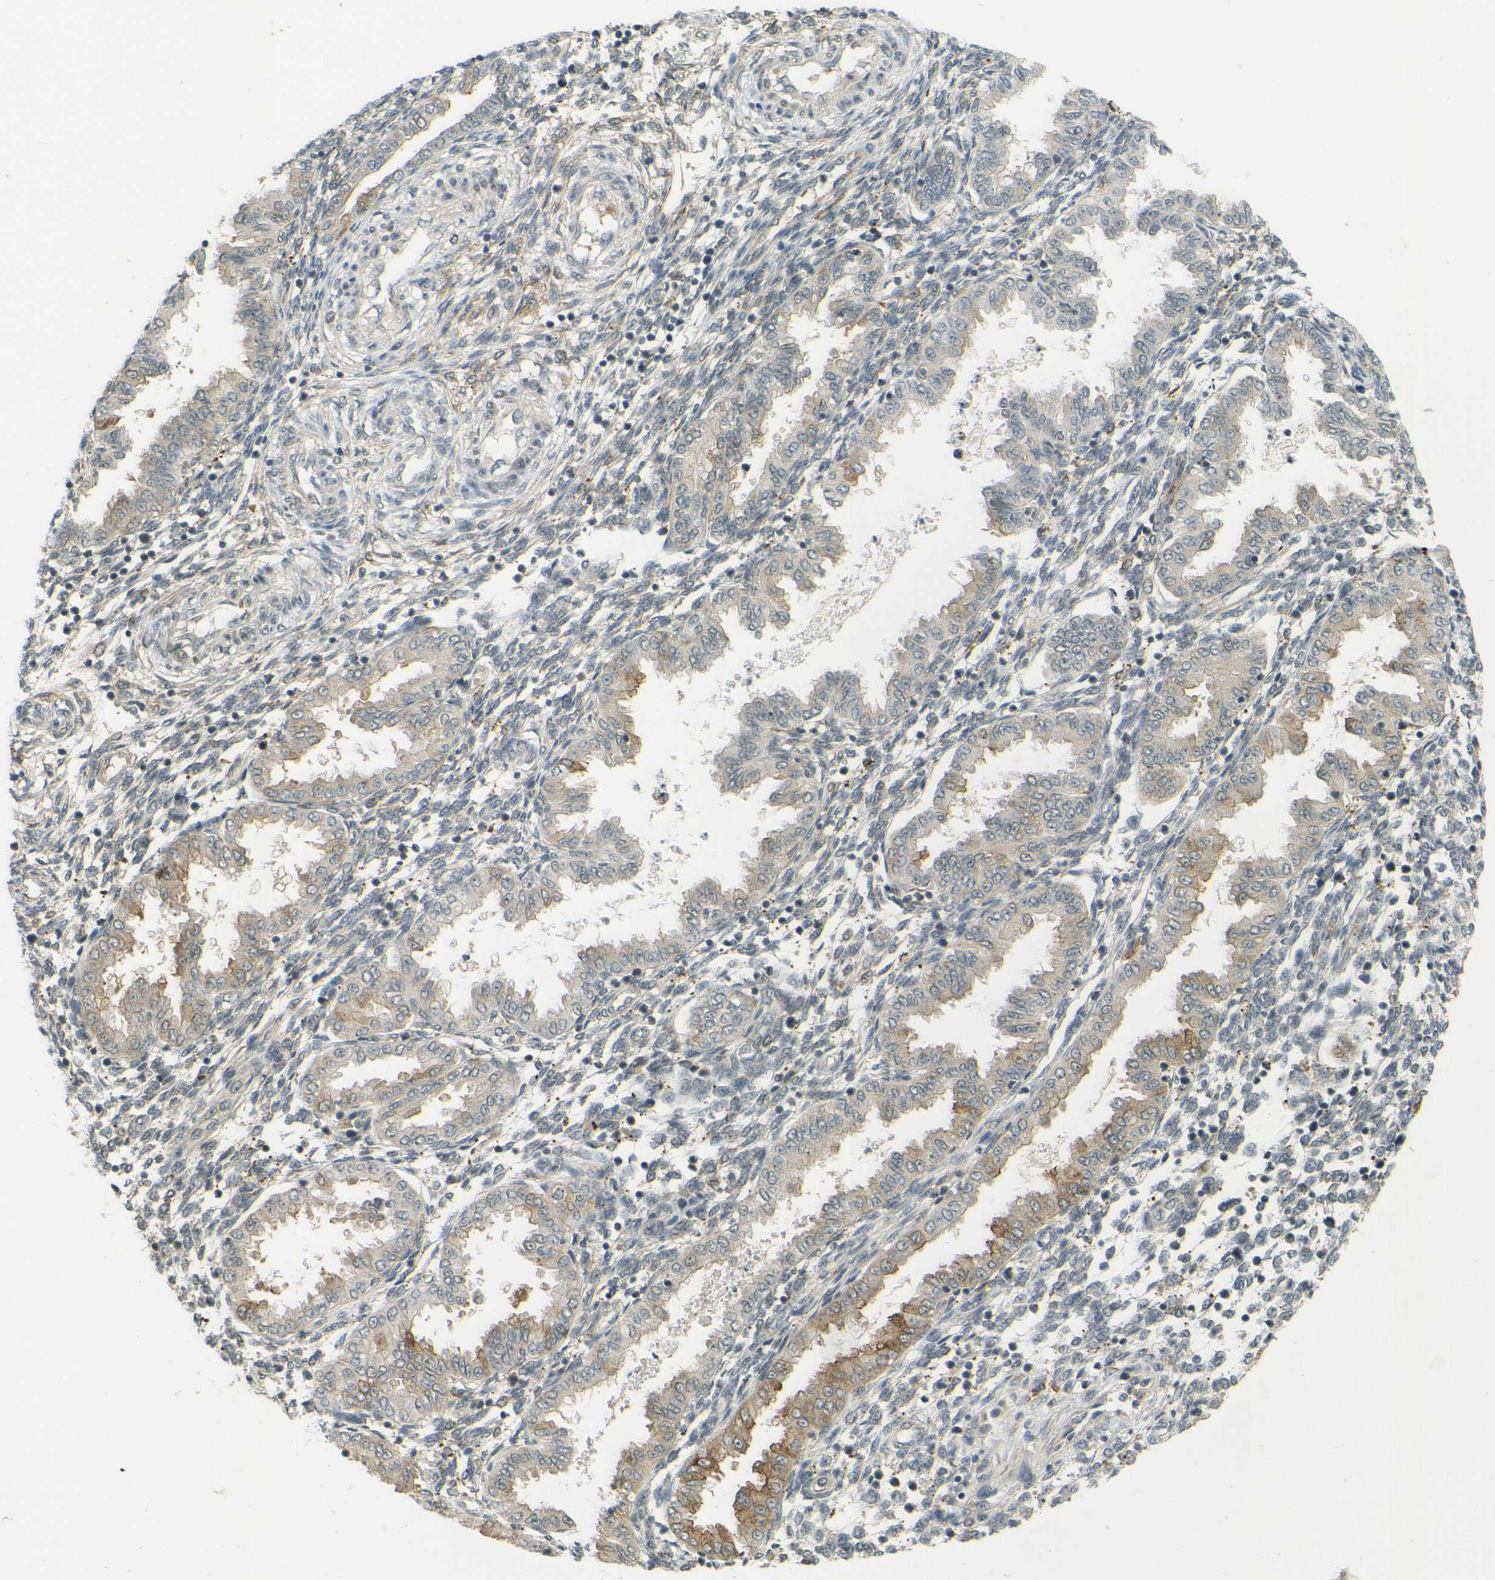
{"staining": {"intensity": "moderate", "quantity": "25%-75%", "location": "cytoplasmic/membranous"}, "tissue": "endometrium", "cell_type": "Cells in endometrial stroma", "image_type": "normal", "snomed": [{"axis": "morphology", "description": "Normal tissue, NOS"}, {"axis": "topography", "description": "Endometrium"}], "caption": "DAB (3,3'-diaminobenzidine) immunohistochemical staining of normal endometrium demonstrates moderate cytoplasmic/membranous protein expression in approximately 25%-75% of cells in endometrial stroma.", "gene": "DAB2", "patient": {"sex": "female", "age": 33}}